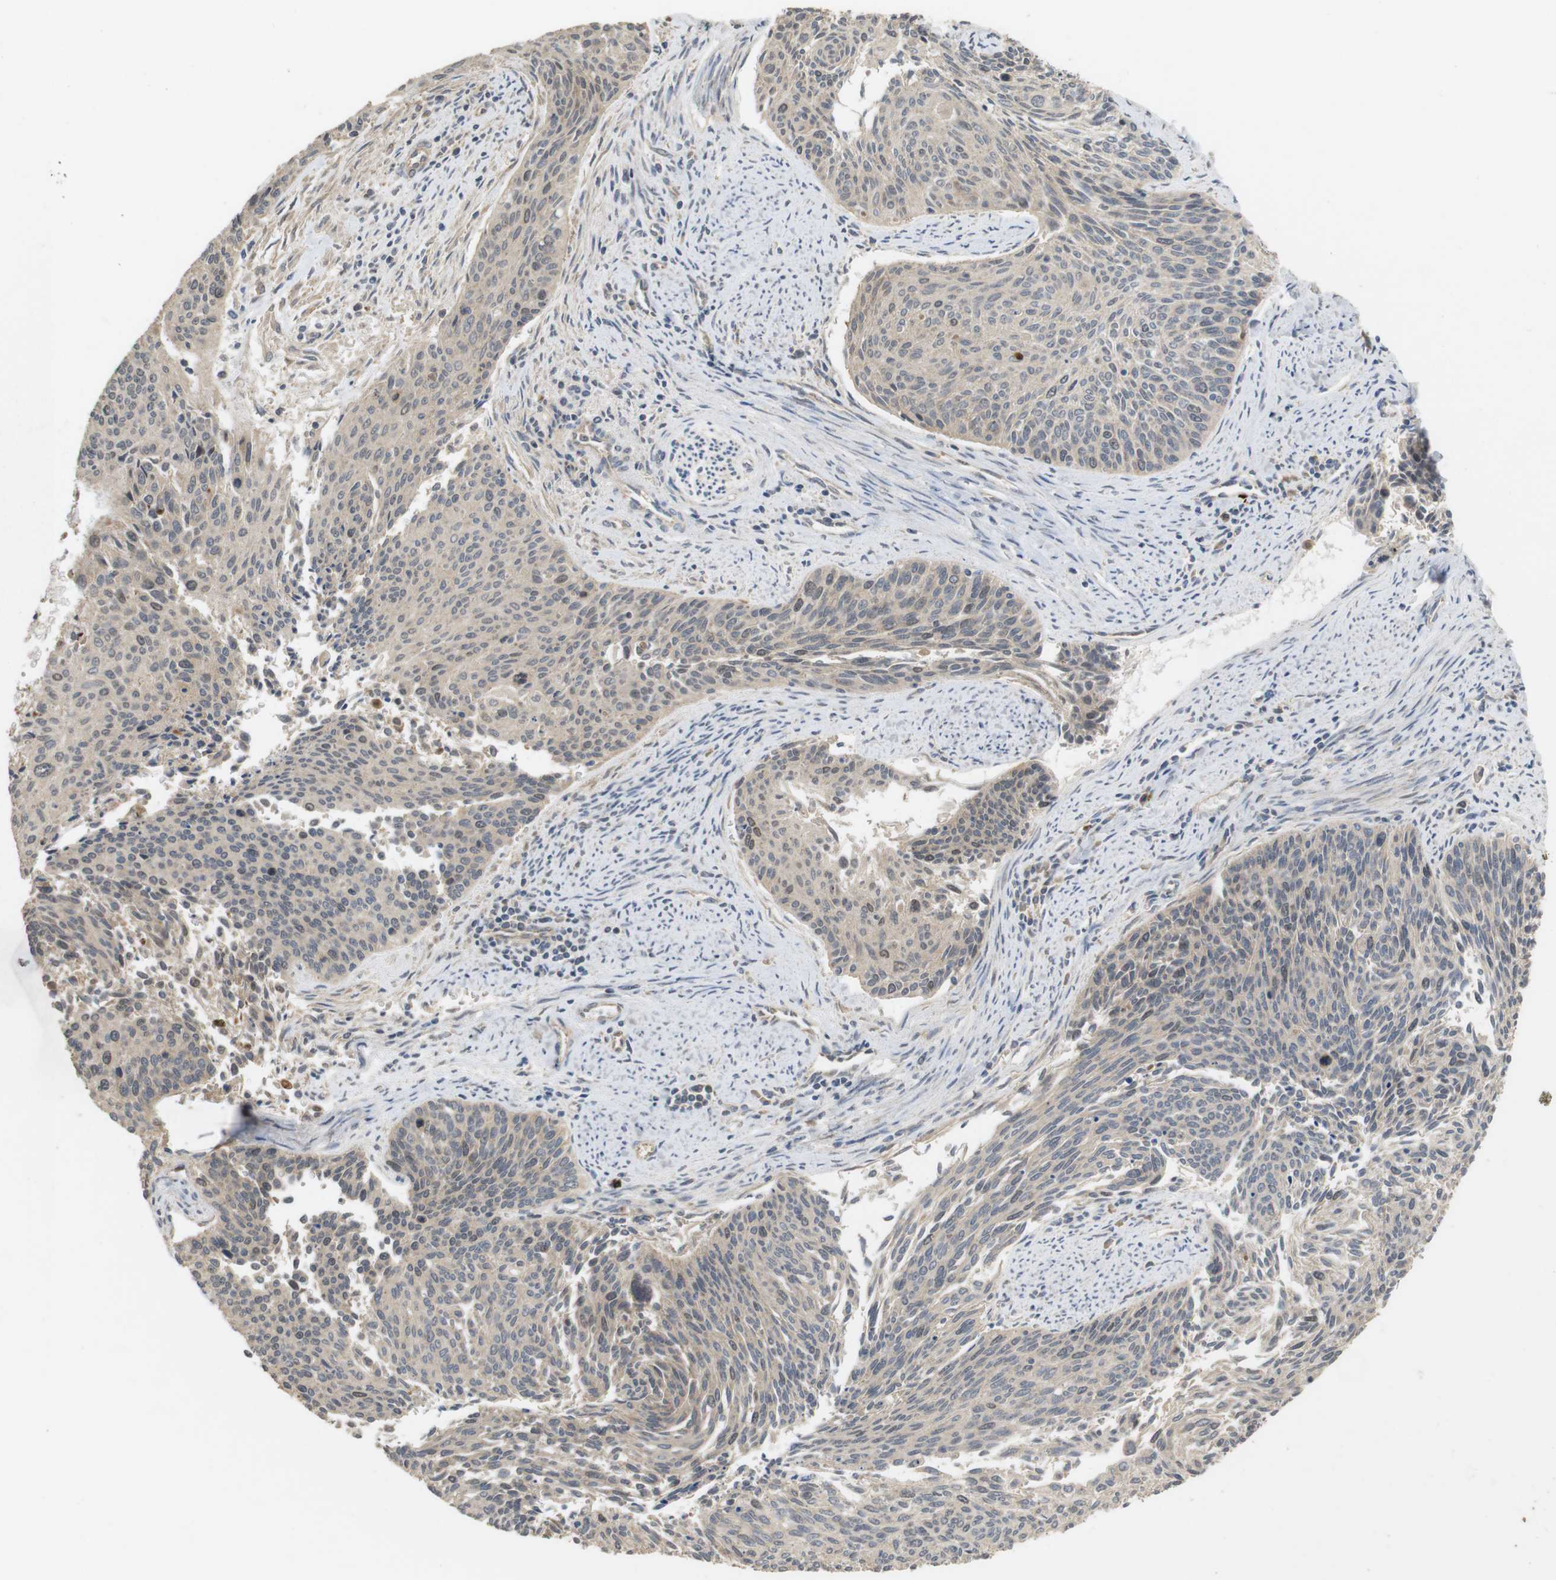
{"staining": {"intensity": "weak", "quantity": "<25%", "location": "nuclear"}, "tissue": "cervical cancer", "cell_type": "Tumor cells", "image_type": "cancer", "snomed": [{"axis": "morphology", "description": "Squamous cell carcinoma, NOS"}, {"axis": "topography", "description": "Cervix"}], "caption": "Immunohistochemistry micrograph of human squamous cell carcinoma (cervical) stained for a protein (brown), which displays no staining in tumor cells.", "gene": "PCDHB10", "patient": {"sex": "female", "age": 55}}